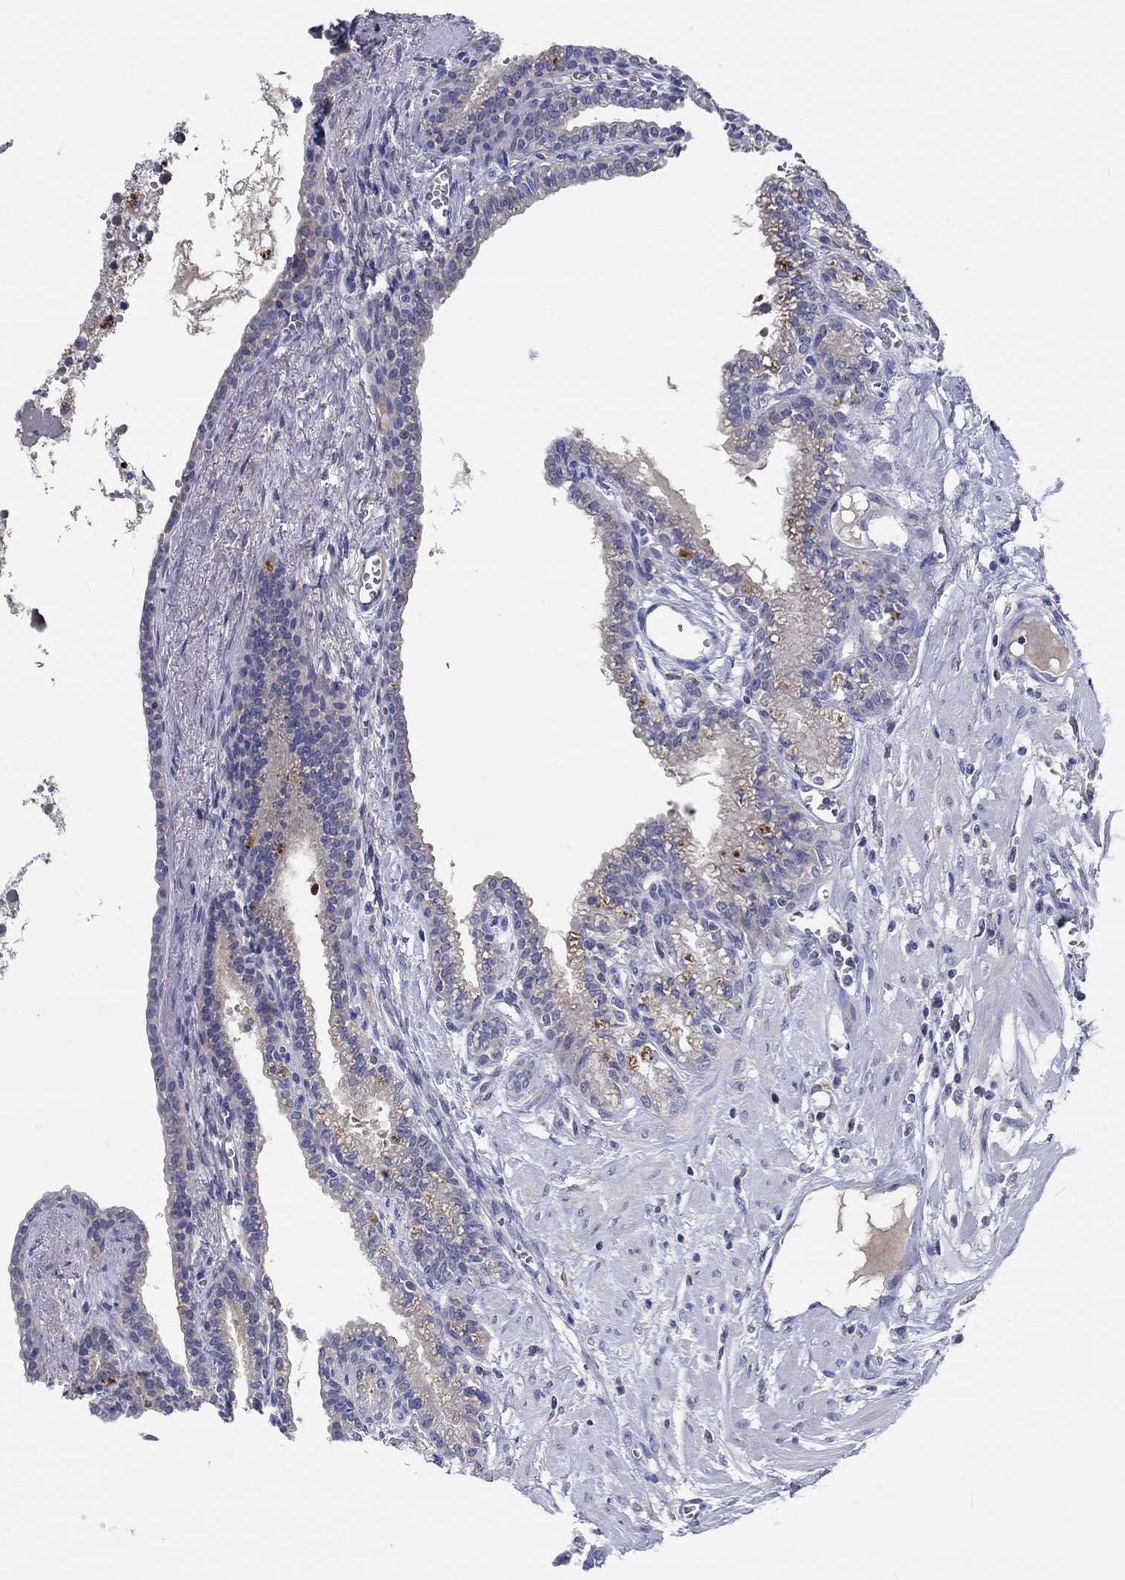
{"staining": {"intensity": "negative", "quantity": "none", "location": "none"}, "tissue": "seminal vesicle", "cell_type": "Glandular cells", "image_type": "normal", "snomed": [{"axis": "morphology", "description": "Normal tissue, NOS"}, {"axis": "morphology", "description": "Urothelial carcinoma, NOS"}, {"axis": "topography", "description": "Urinary bladder"}, {"axis": "topography", "description": "Seminal veicle"}], "caption": "Seminal vesicle stained for a protein using immunohistochemistry (IHC) reveals no positivity glandular cells.", "gene": "CHIT1", "patient": {"sex": "male", "age": 76}}